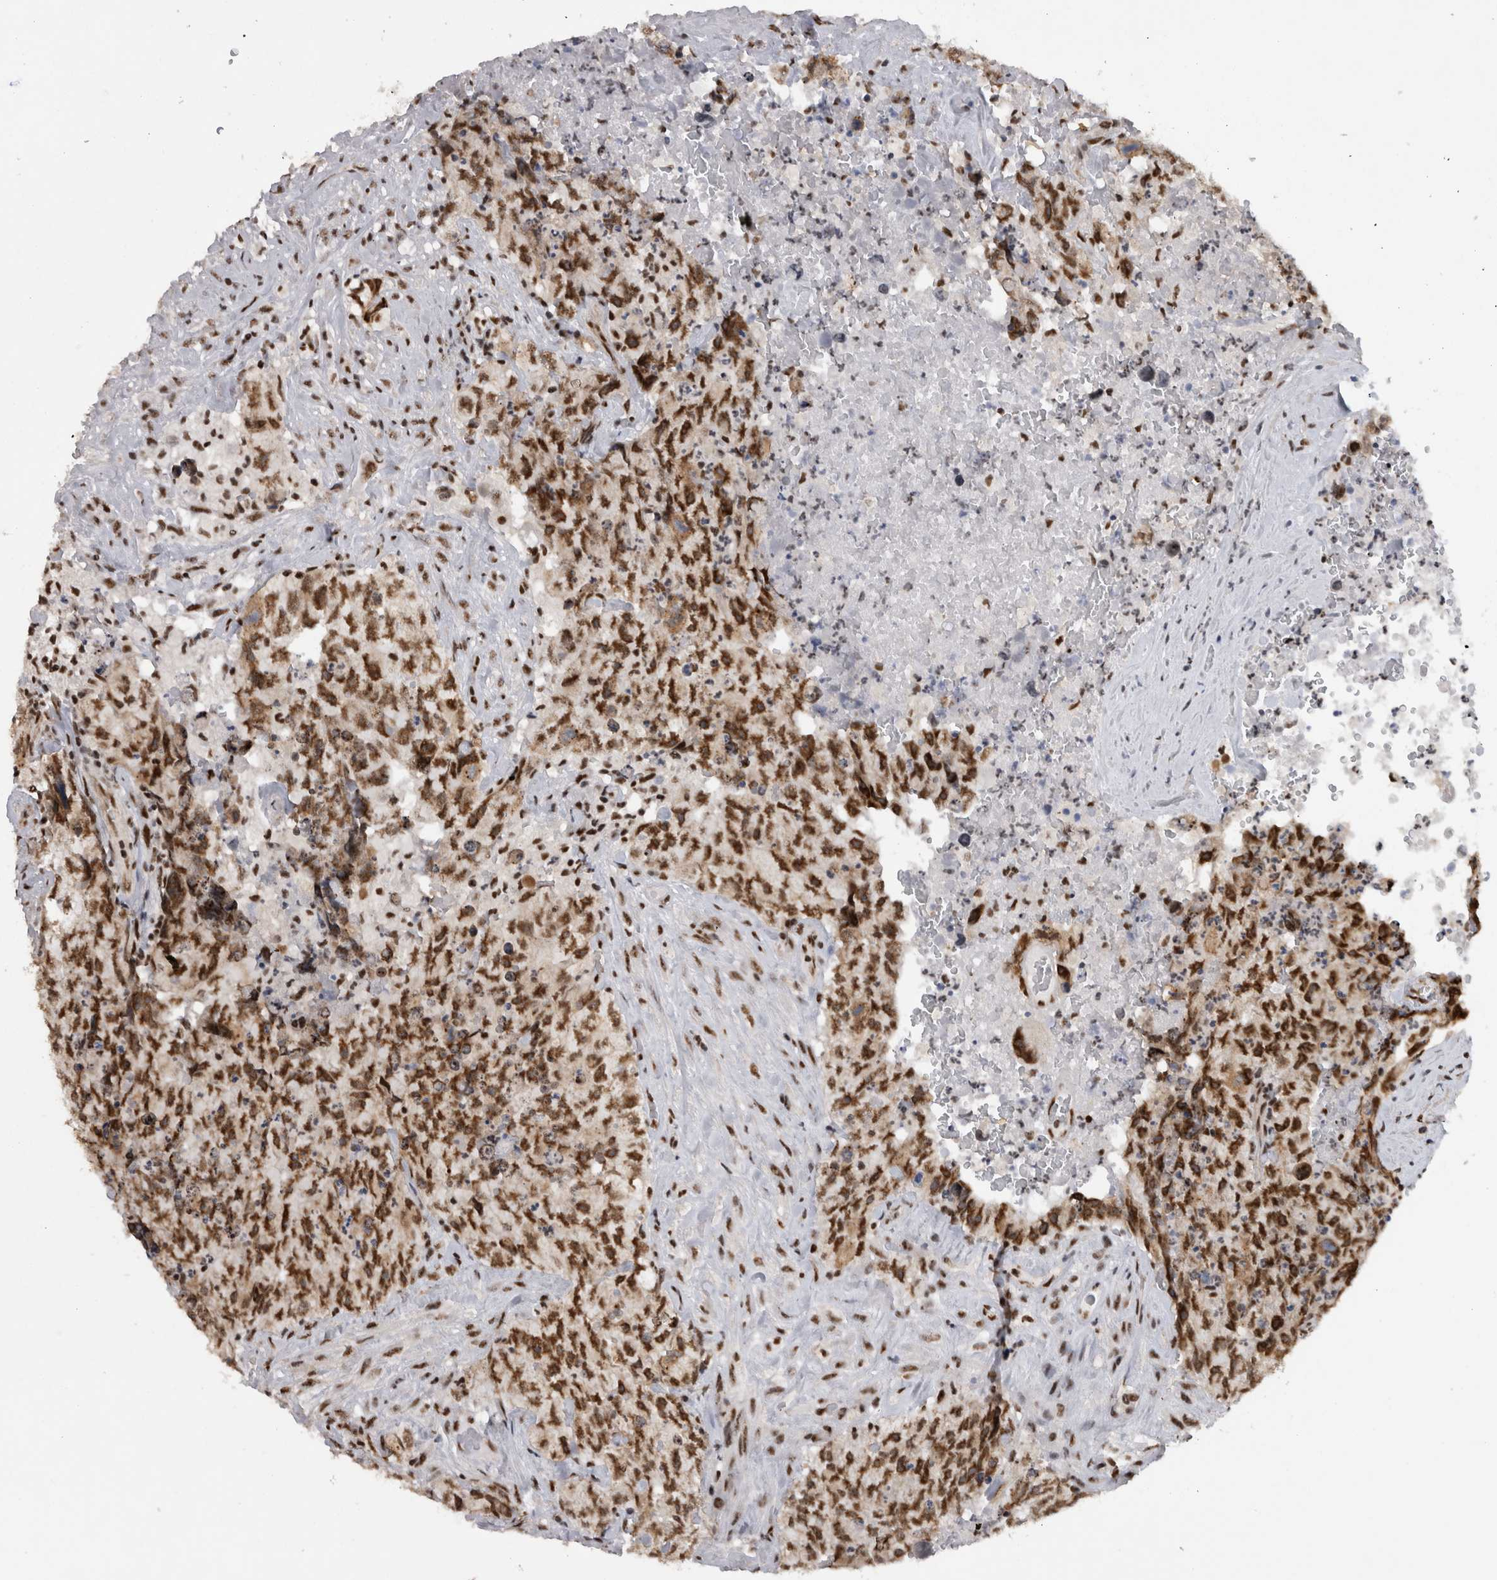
{"staining": {"intensity": "strong", "quantity": ">75%", "location": "nuclear"}, "tissue": "testis cancer", "cell_type": "Tumor cells", "image_type": "cancer", "snomed": [{"axis": "morphology", "description": "Carcinoma, Embryonal, NOS"}, {"axis": "topography", "description": "Testis"}], "caption": "Immunohistochemistry (IHC) micrograph of human embryonal carcinoma (testis) stained for a protein (brown), which shows high levels of strong nuclear positivity in about >75% of tumor cells.", "gene": "CDK11A", "patient": {"sex": "male", "age": 32}}